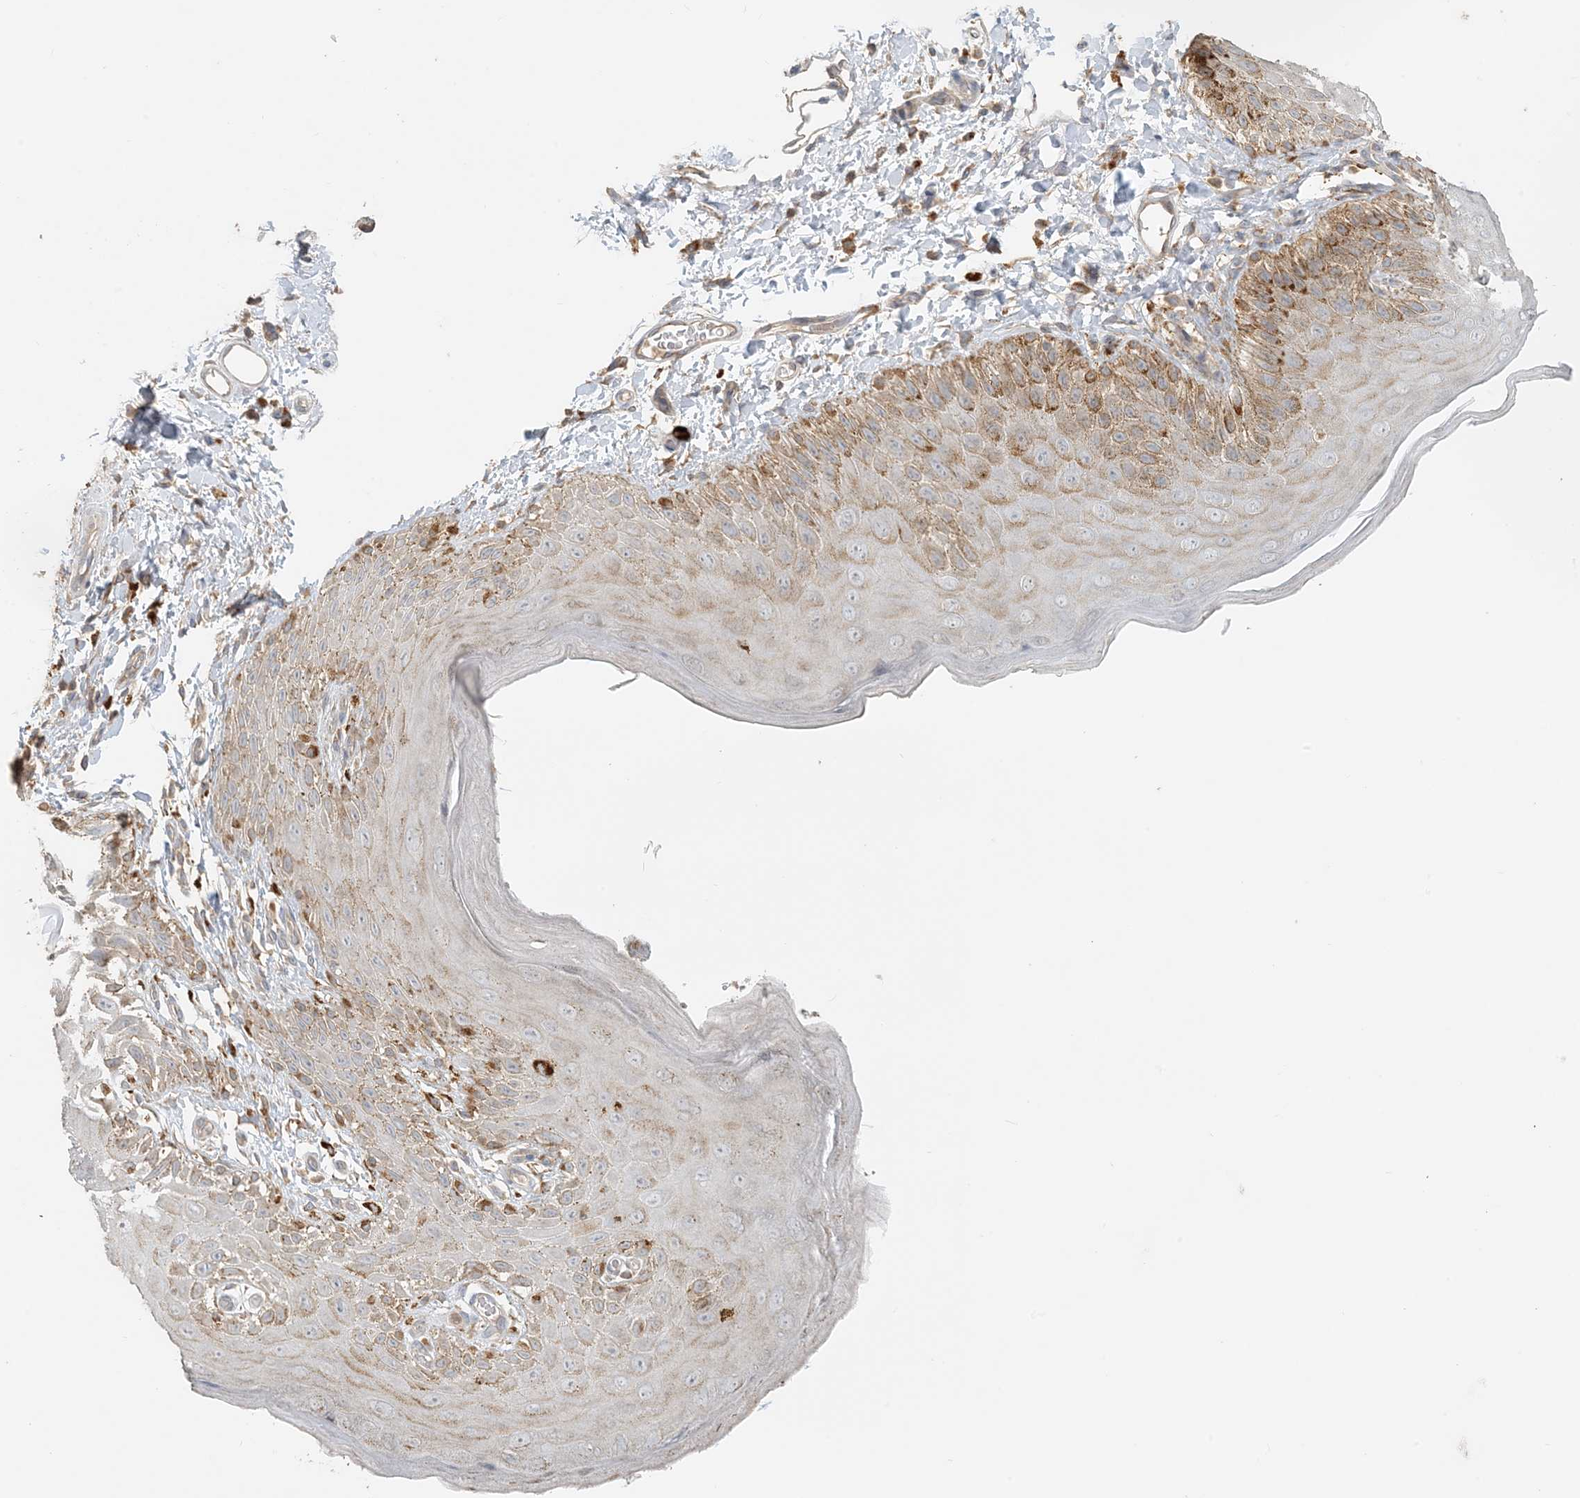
{"staining": {"intensity": "moderate", "quantity": "25%-75%", "location": "cytoplasmic/membranous"}, "tissue": "skin", "cell_type": "Epidermal cells", "image_type": "normal", "snomed": [{"axis": "morphology", "description": "Normal tissue, NOS"}, {"axis": "topography", "description": "Anal"}], "caption": "The image demonstrates a brown stain indicating the presence of a protein in the cytoplasmic/membranous of epidermal cells in skin.", "gene": "SPPL2A", "patient": {"sex": "male", "age": 44}}